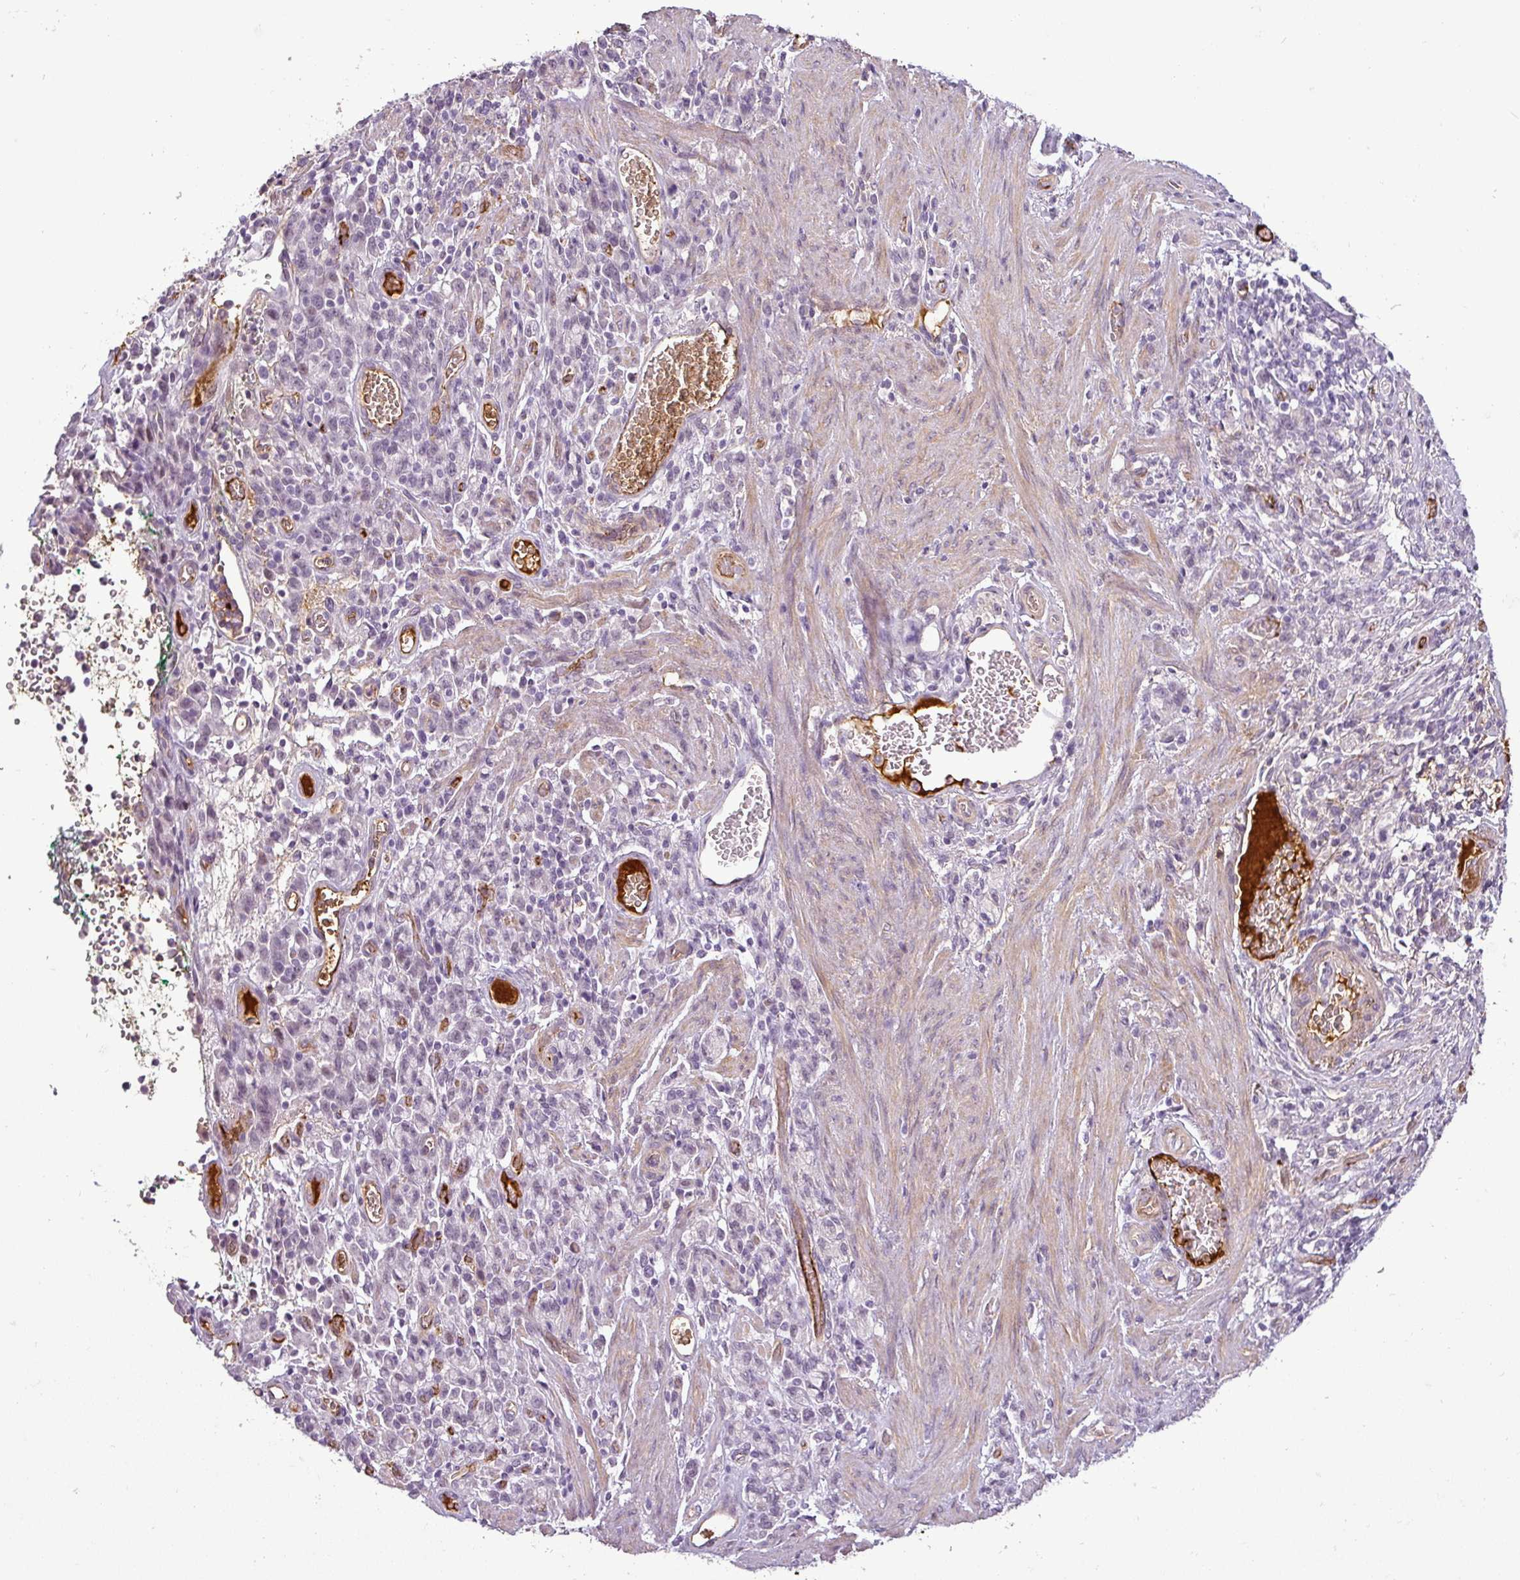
{"staining": {"intensity": "negative", "quantity": "none", "location": "none"}, "tissue": "stomach cancer", "cell_type": "Tumor cells", "image_type": "cancer", "snomed": [{"axis": "morphology", "description": "Adenocarcinoma, NOS"}, {"axis": "topography", "description": "Stomach"}], "caption": "IHC histopathology image of stomach cancer stained for a protein (brown), which exhibits no positivity in tumor cells. (DAB (3,3'-diaminobenzidine) IHC visualized using brightfield microscopy, high magnification).", "gene": "APOC1", "patient": {"sex": "male", "age": 77}}